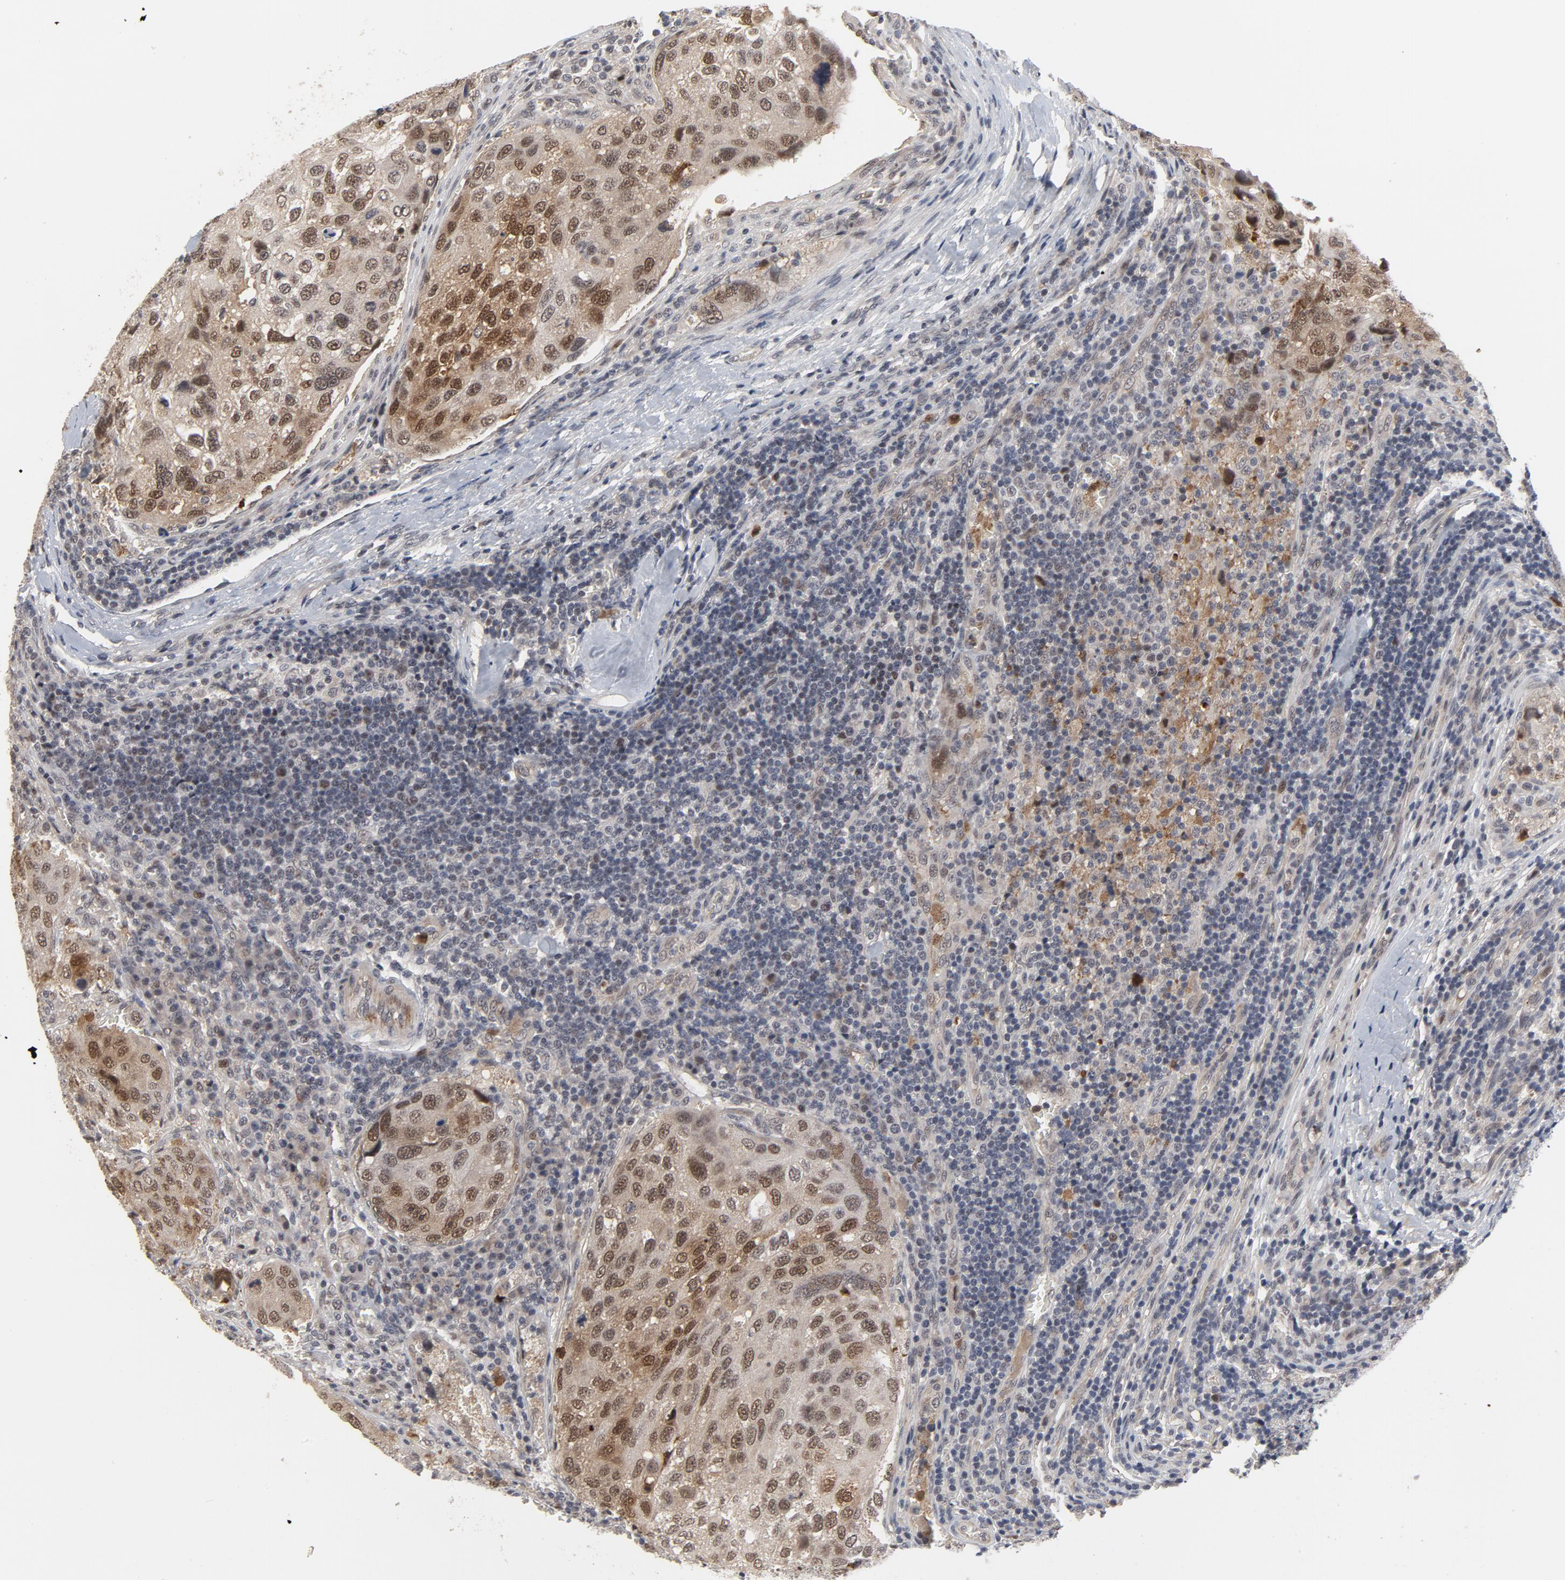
{"staining": {"intensity": "moderate", "quantity": "25%-75%", "location": "cytoplasmic/membranous,nuclear"}, "tissue": "urothelial cancer", "cell_type": "Tumor cells", "image_type": "cancer", "snomed": [{"axis": "morphology", "description": "Urothelial carcinoma, High grade"}, {"axis": "topography", "description": "Lymph node"}, {"axis": "topography", "description": "Urinary bladder"}], "caption": "High-grade urothelial carcinoma stained with immunohistochemistry (IHC) shows moderate cytoplasmic/membranous and nuclear expression in approximately 25%-75% of tumor cells.", "gene": "RTL5", "patient": {"sex": "male", "age": 51}}